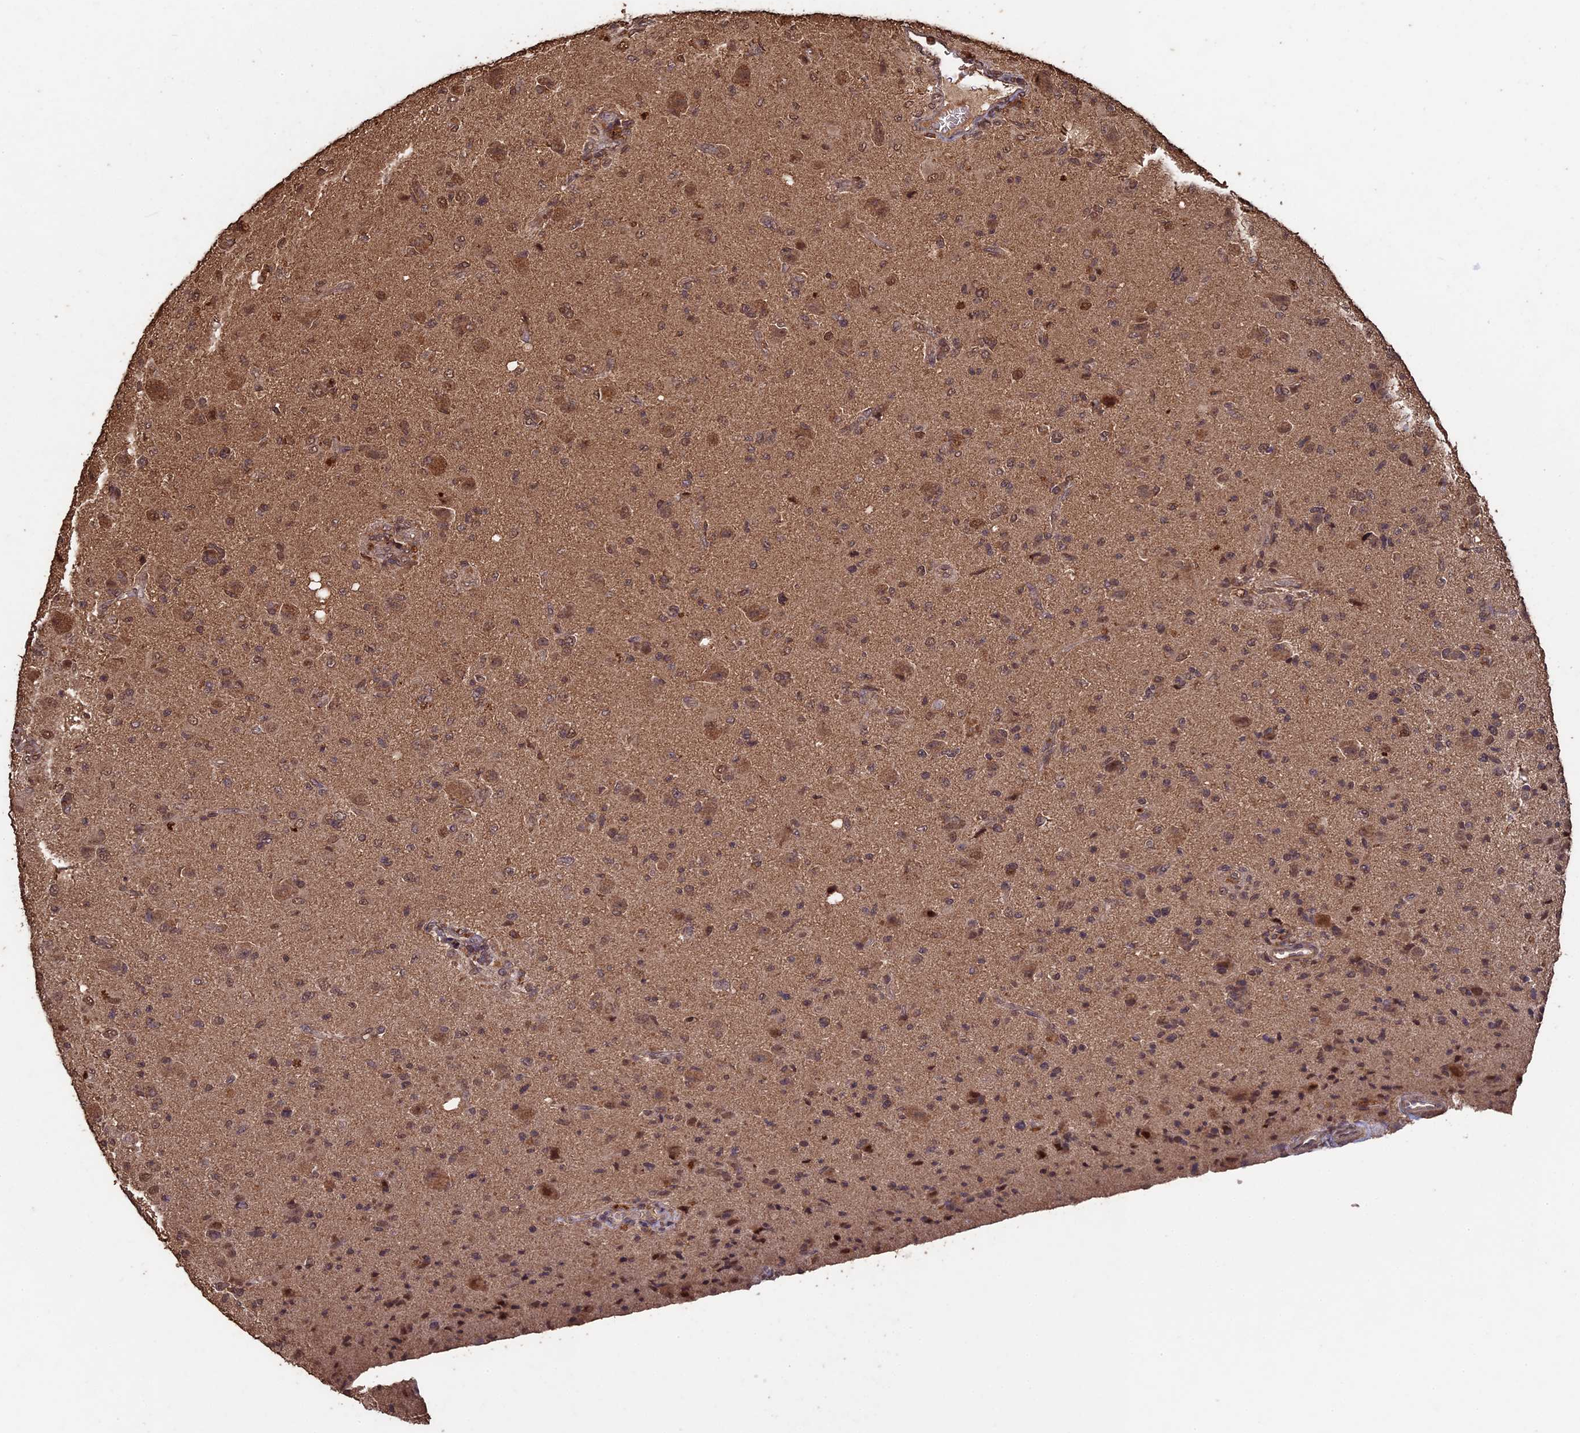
{"staining": {"intensity": "weak", "quantity": "25%-75%", "location": "cytoplasmic/membranous"}, "tissue": "glioma", "cell_type": "Tumor cells", "image_type": "cancer", "snomed": [{"axis": "morphology", "description": "Glioma, malignant, High grade"}, {"axis": "topography", "description": "Brain"}], "caption": "The micrograph exhibits a brown stain indicating the presence of a protein in the cytoplasmic/membranous of tumor cells in glioma. (brown staining indicates protein expression, while blue staining denotes nuclei).", "gene": "HUNK", "patient": {"sex": "female", "age": 57}}